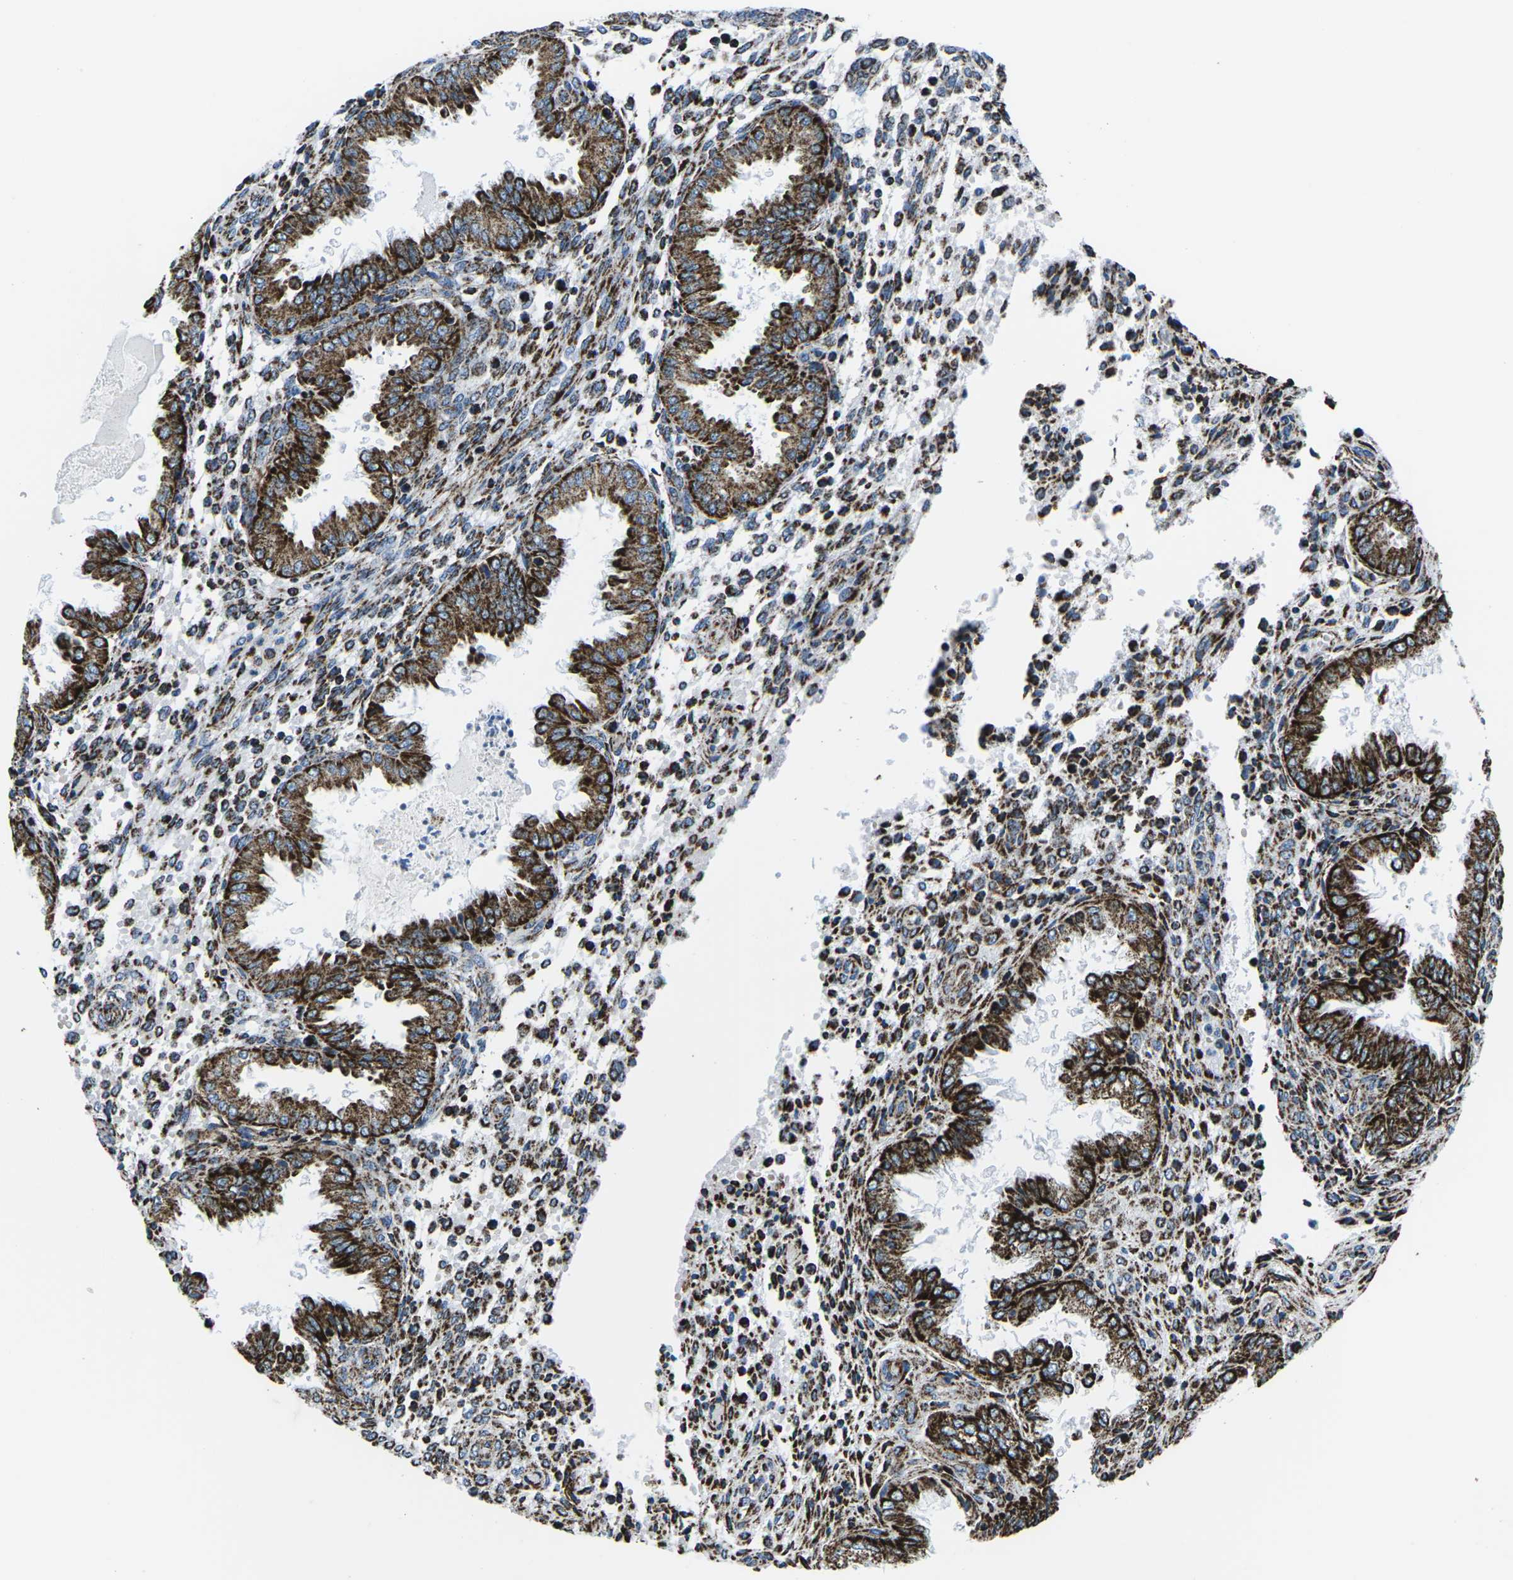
{"staining": {"intensity": "strong", "quantity": ">75%", "location": "cytoplasmic/membranous"}, "tissue": "endometrium", "cell_type": "Cells in endometrial stroma", "image_type": "normal", "snomed": [{"axis": "morphology", "description": "Normal tissue, NOS"}, {"axis": "topography", "description": "Endometrium"}], "caption": "This micrograph demonstrates immunohistochemistry staining of unremarkable human endometrium, with high strong cytoplasmic/membranous expression in approximately >75% of cells in endometrial stroma.", "gene": "MT", "patient": {"sex": "female", "age": 33}}